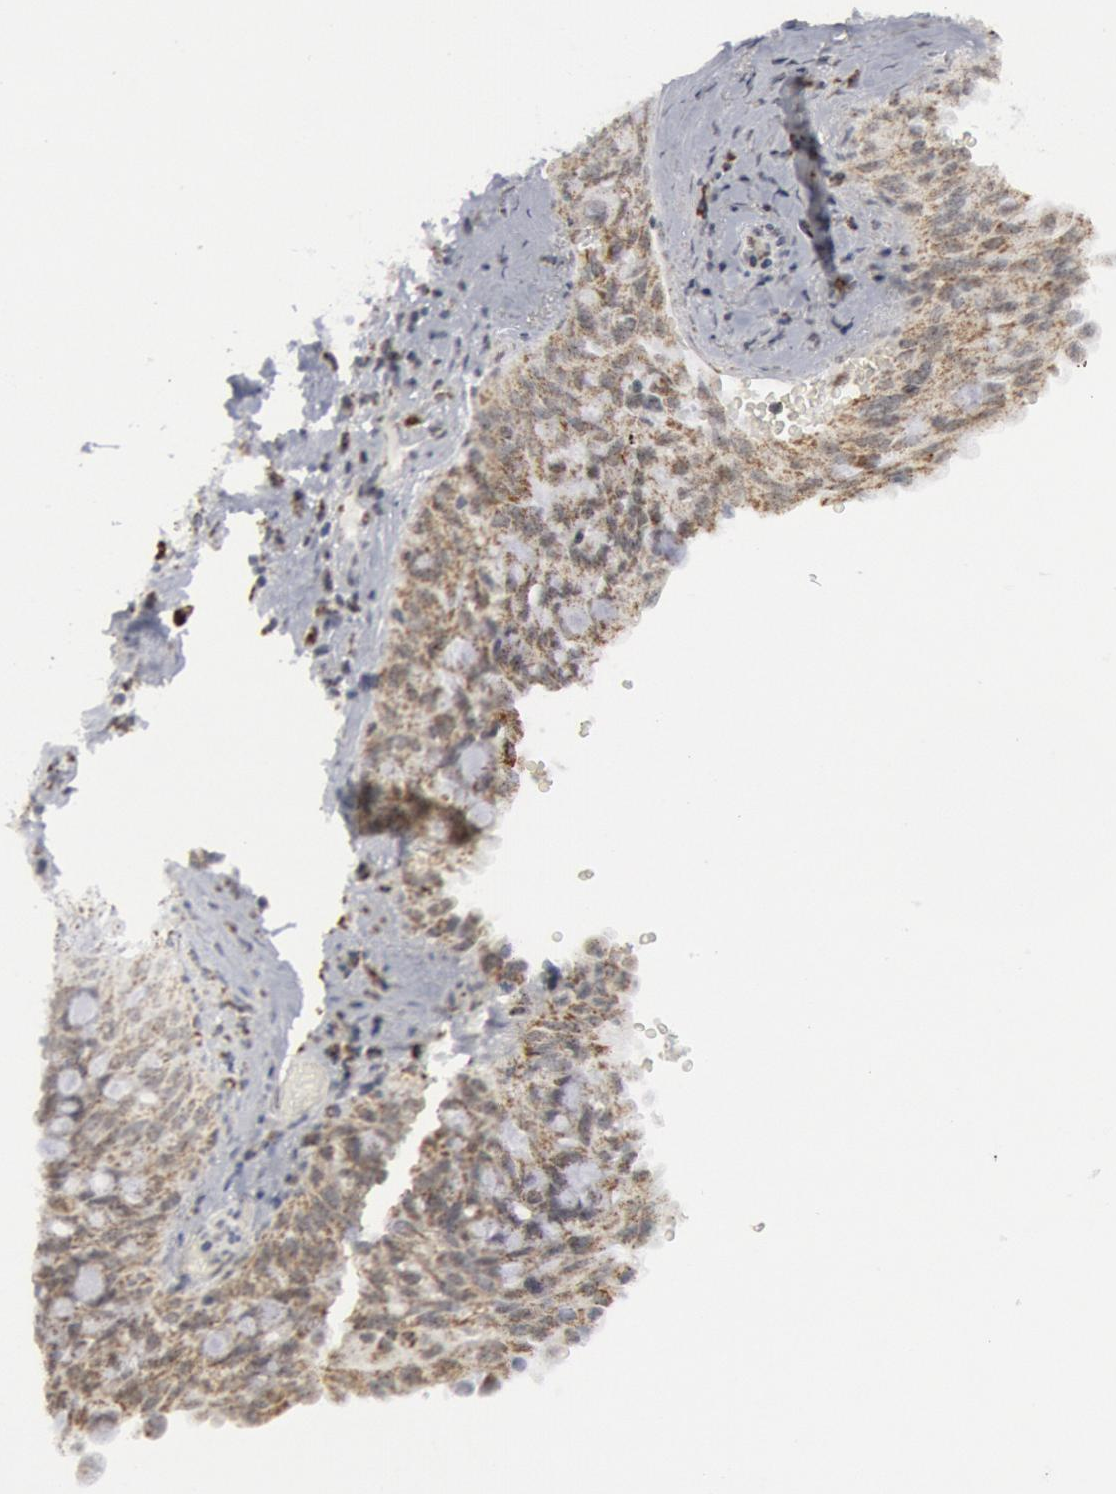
{"staining": {"intensity": "weak", "quantity": "<25%", "location": "cytoplasmic/membranous"}, "tissue": "lung cancer", "cell_type": "Tumor cells", "image_type": "cancer", "snomed": [{"axis": "morphology", "description": "Adenocarcinoma, NOS"}, {"axis": "topography", "description": "Lung"}], "caption": "Immunohistochemistry micrograph of adenocarcinoma (lung) stained for a protein (brown), which shows no staining in tumor cells.", "gene": "CASP9", "patient": {"sex": "female", "age": 44}}